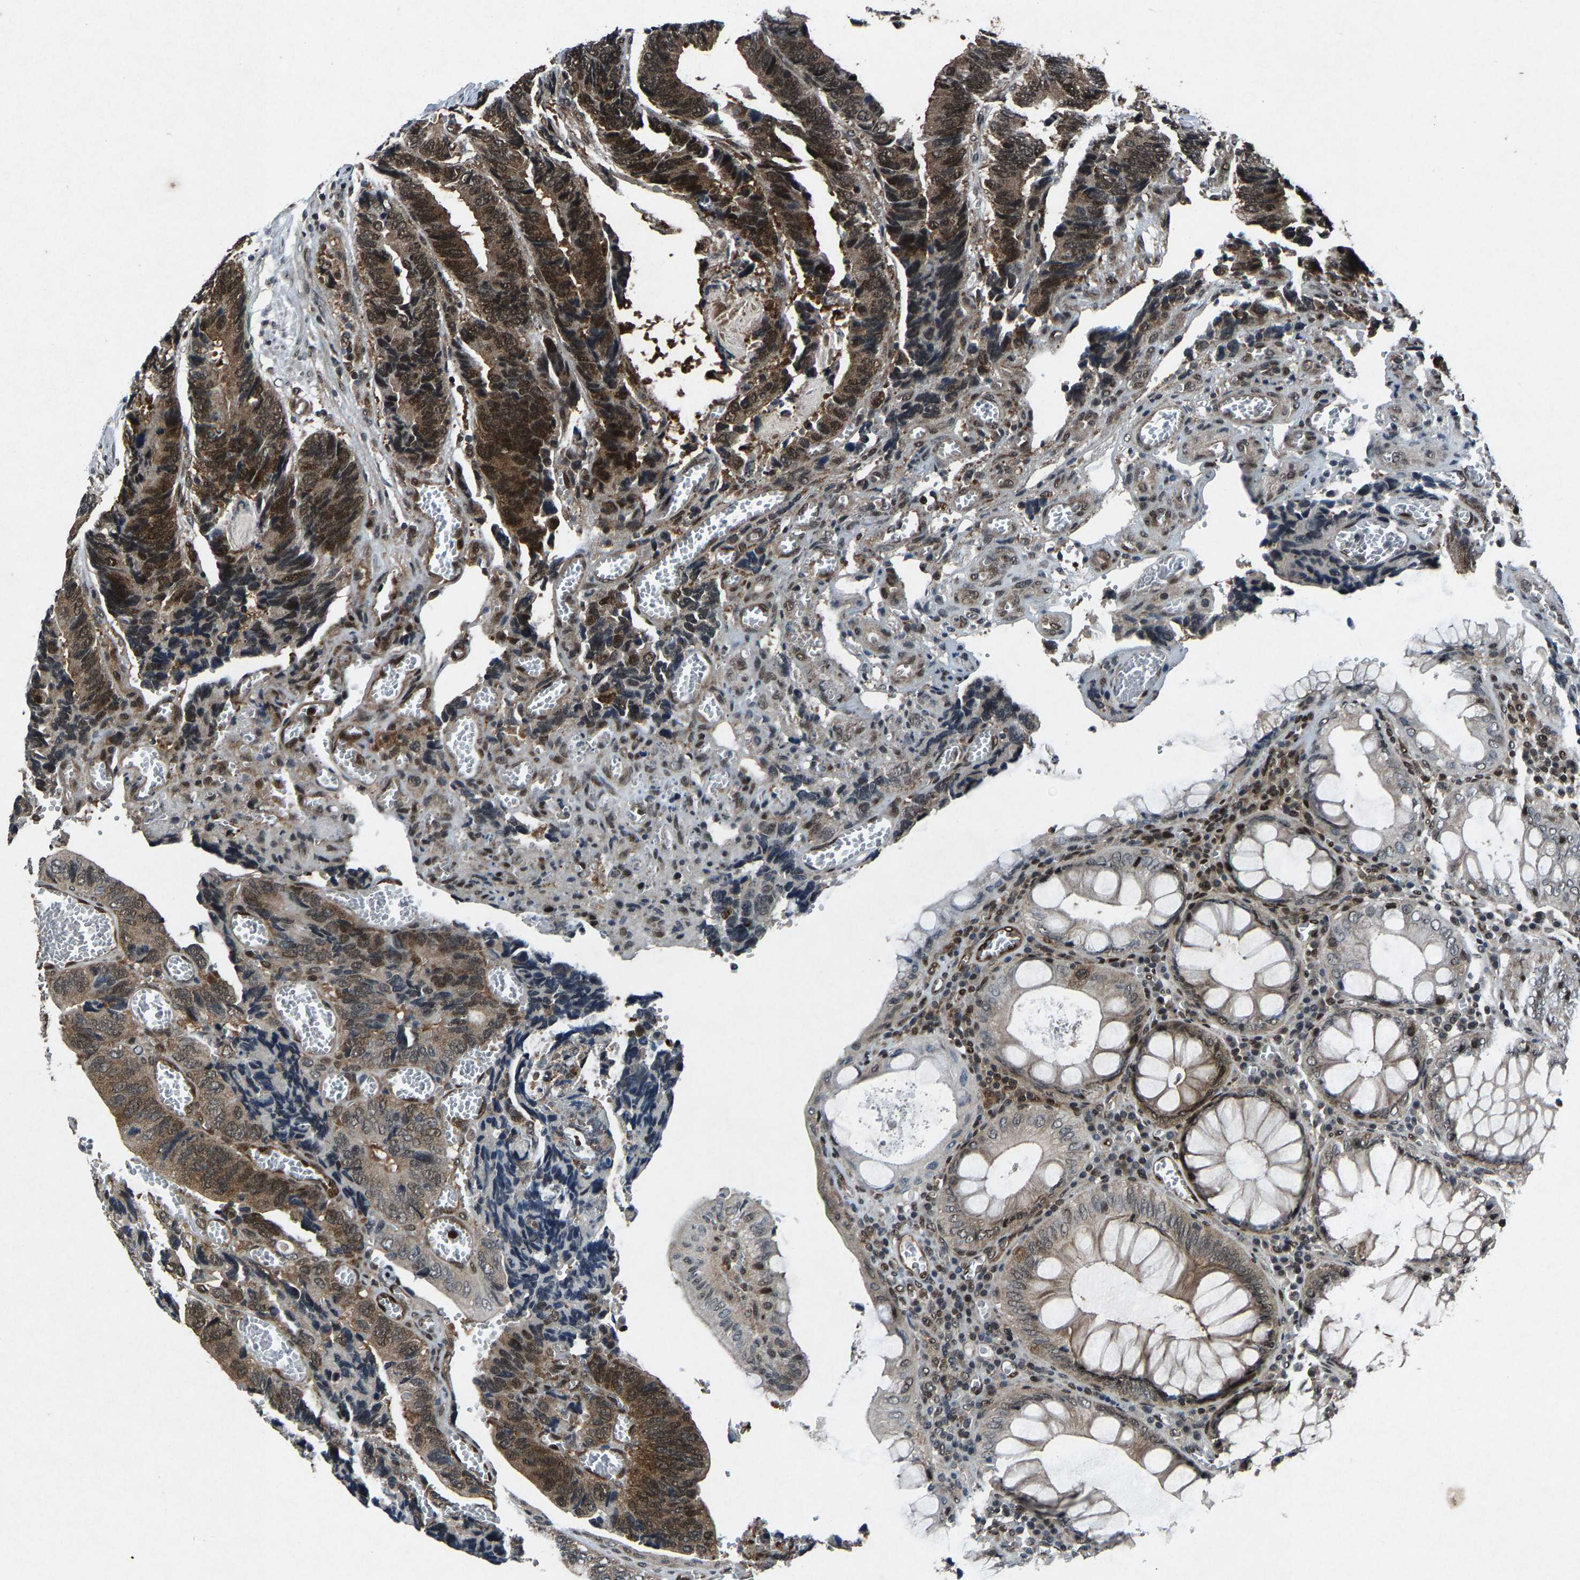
{"staining": {"intensity": "moderate", "quantity": ">75%", "location": "cytoplasmic/membranous,nuclear"}, "tissue": "colorectal cancer", "cell_type": "Tumor cells", "image_type": "cancer", "snomed": [{"axis": "morphology", "description": "Adenocarcinoma, NOS"}, {"axis": "topography", "description": "Colon"}], "caption": "Adenocarcinoma (colorectal) stained with a protein marker demonstrates moderate staining in tumor cells.", "gene": "ATXN3", "patient": {"sex": "male", "age": 72}}